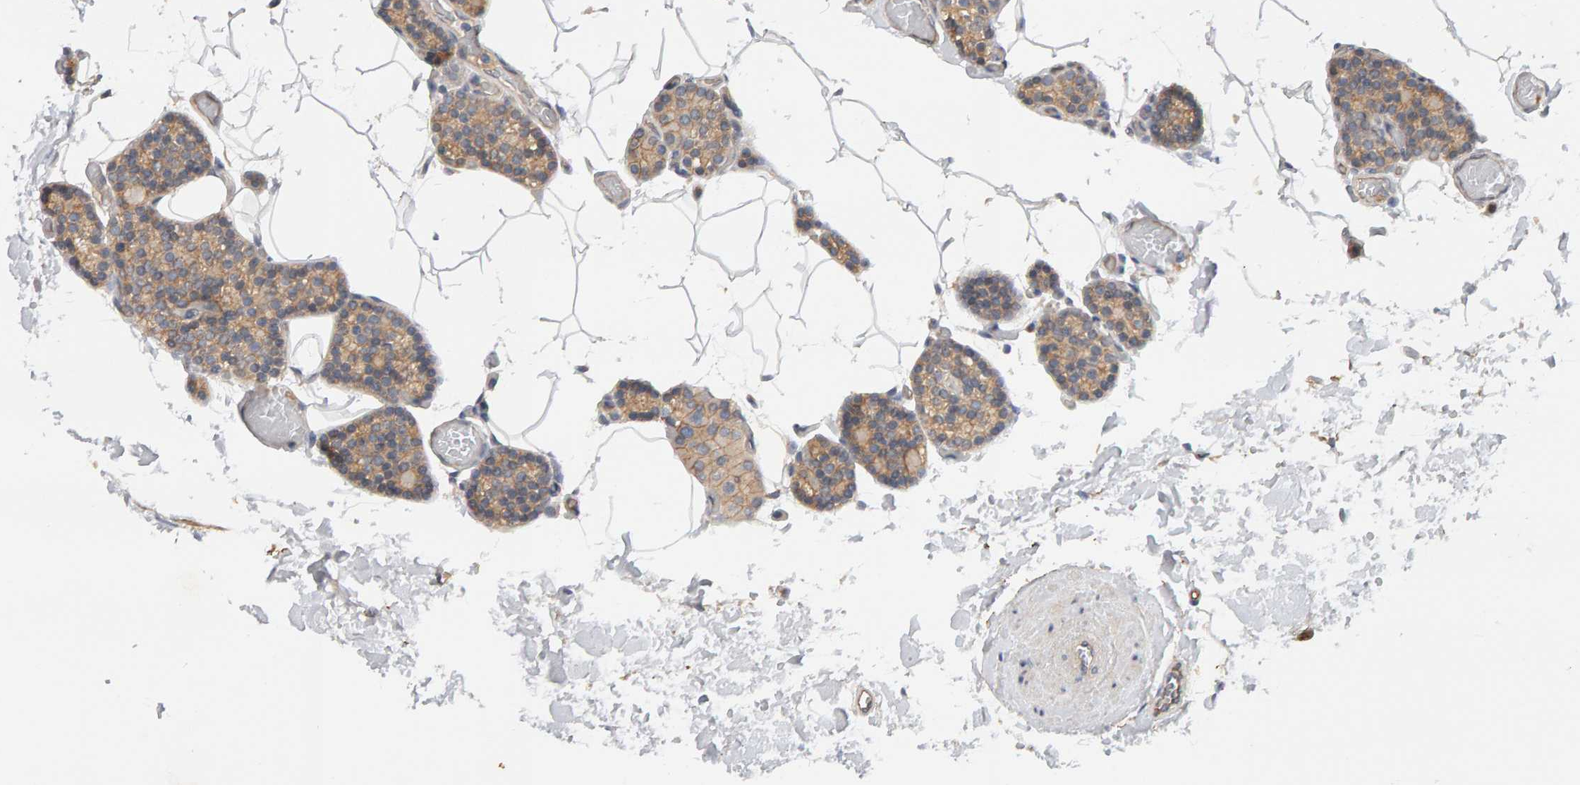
{"staining": {"intensity": "weak", "quantity": ">75%", "location": "cytoplasmic/membranous"}, "tissue": "parathyroid gland", "cell_type": "Glandular cells", "image_type": "normal", "snomed": [{"axis": "morphology", "description": "Normal tissue, NOS"}, {"axis": "topography", "description": "Parathyroid gland"}], "caption": "Brown immunohistochemical staining in unremarkable parathyroid gland reveals weak cytoplasmic/membranous expression in approximately >75% of glandular cells.", "gene": "PPP1R16A", "patient": {"sex": "male", "age": 52}}